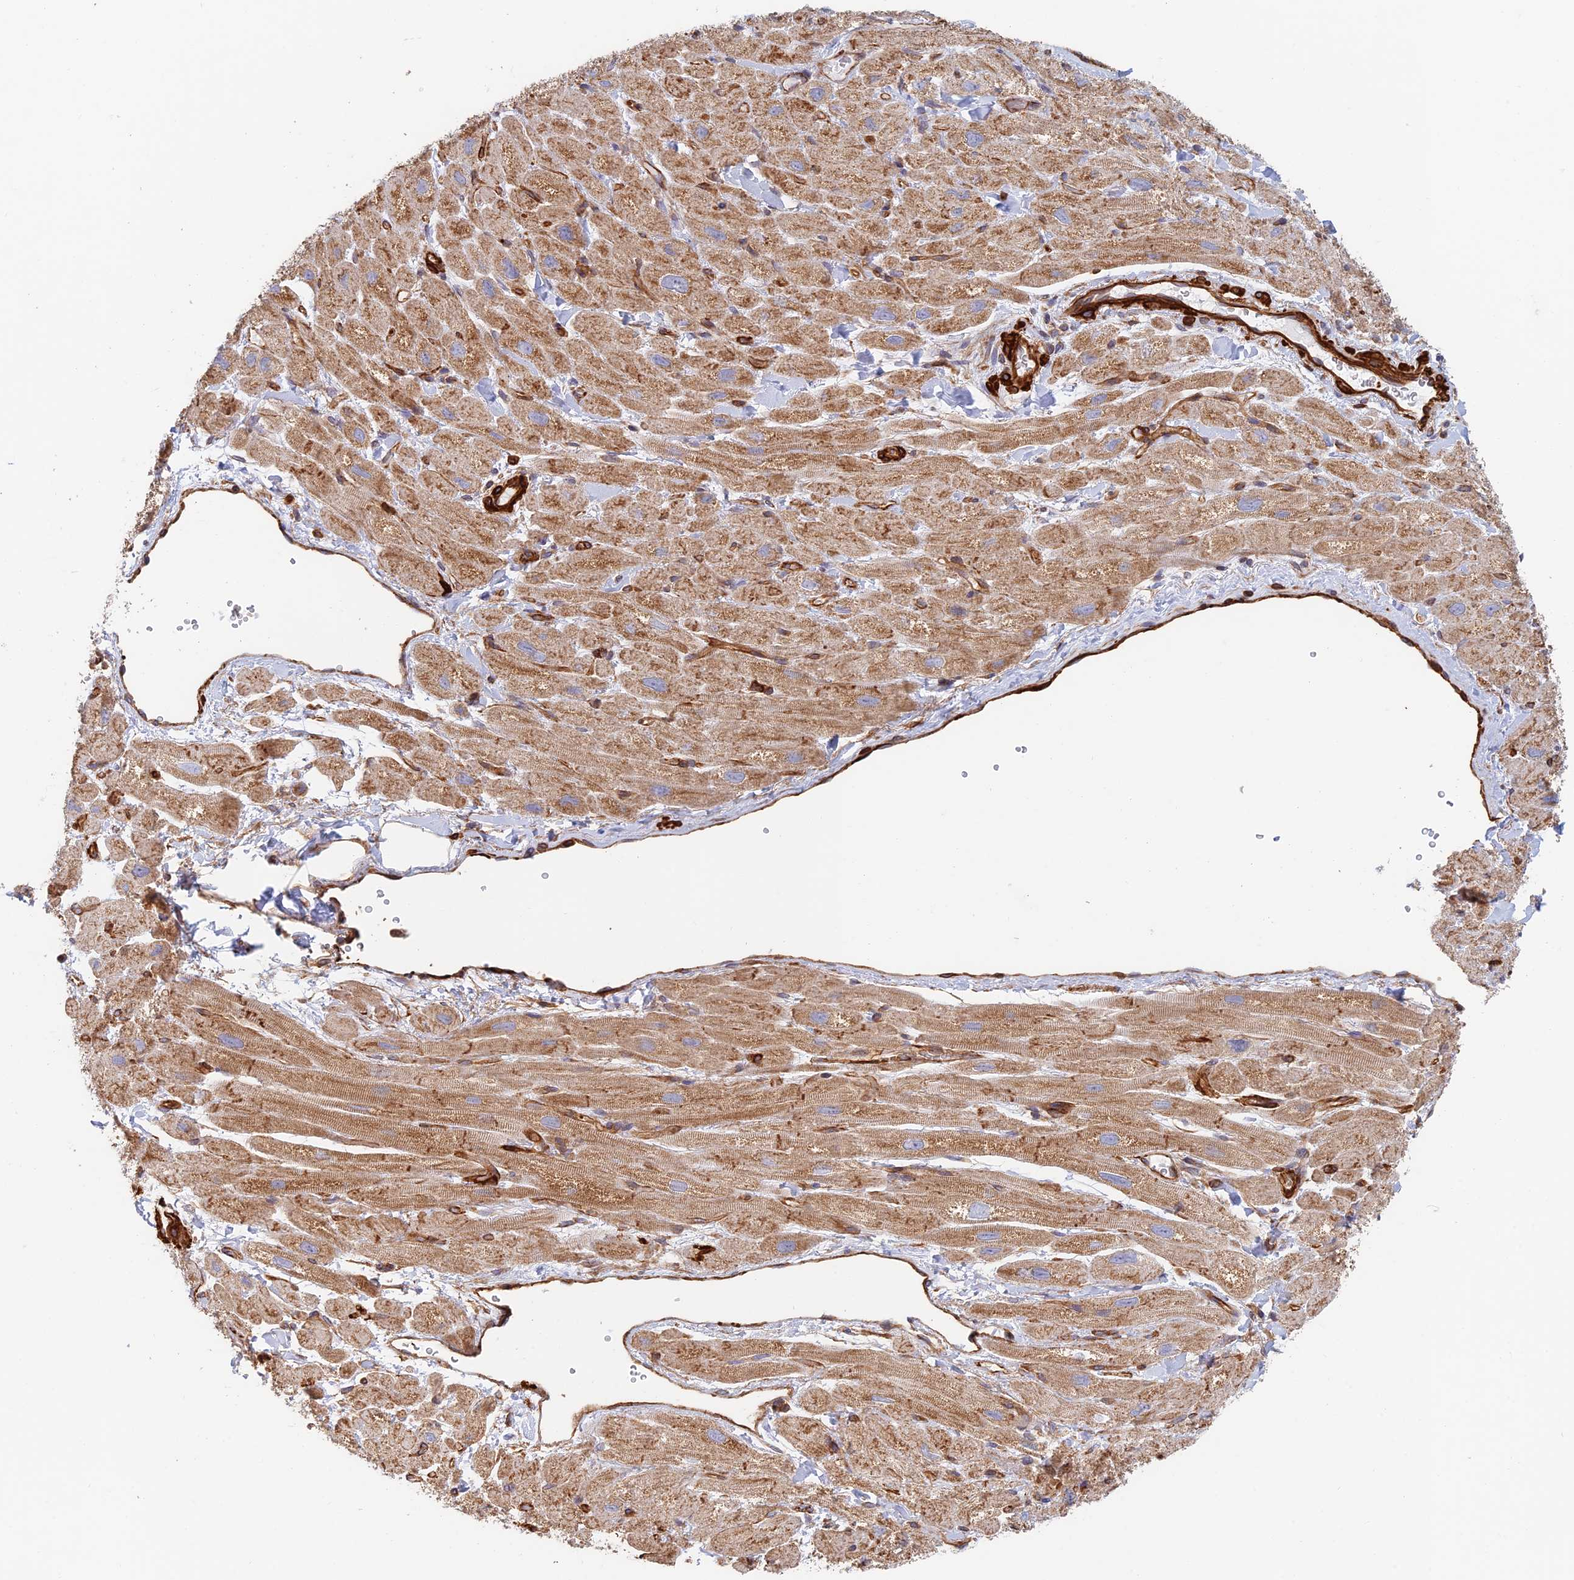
{"staining": {"intensity": "moderate", "quantity": ">75%", "location": "cytoplasmic/membranous"}, "tissue": "heart muscle", "cell_type": "Cardiomyocytes", "image_type": "normal", "snomed": [{"axis": "morphology", "description": "Normal tissue, NOS"}, {"axis": "topography", "description": "Heart"}], "caption": "DAB (3,3'-diaminobenzidine) immunohistochemical staining of benign heart muscle exhibits moderate cytoplasmic/membranous protein expression in about >75% of cardiomyocytes. The protein of interest is shown in brown color, while the nuclei are stained blue.", "gene": "PAK4", "patient": {"sex": "male", "age": 65}}